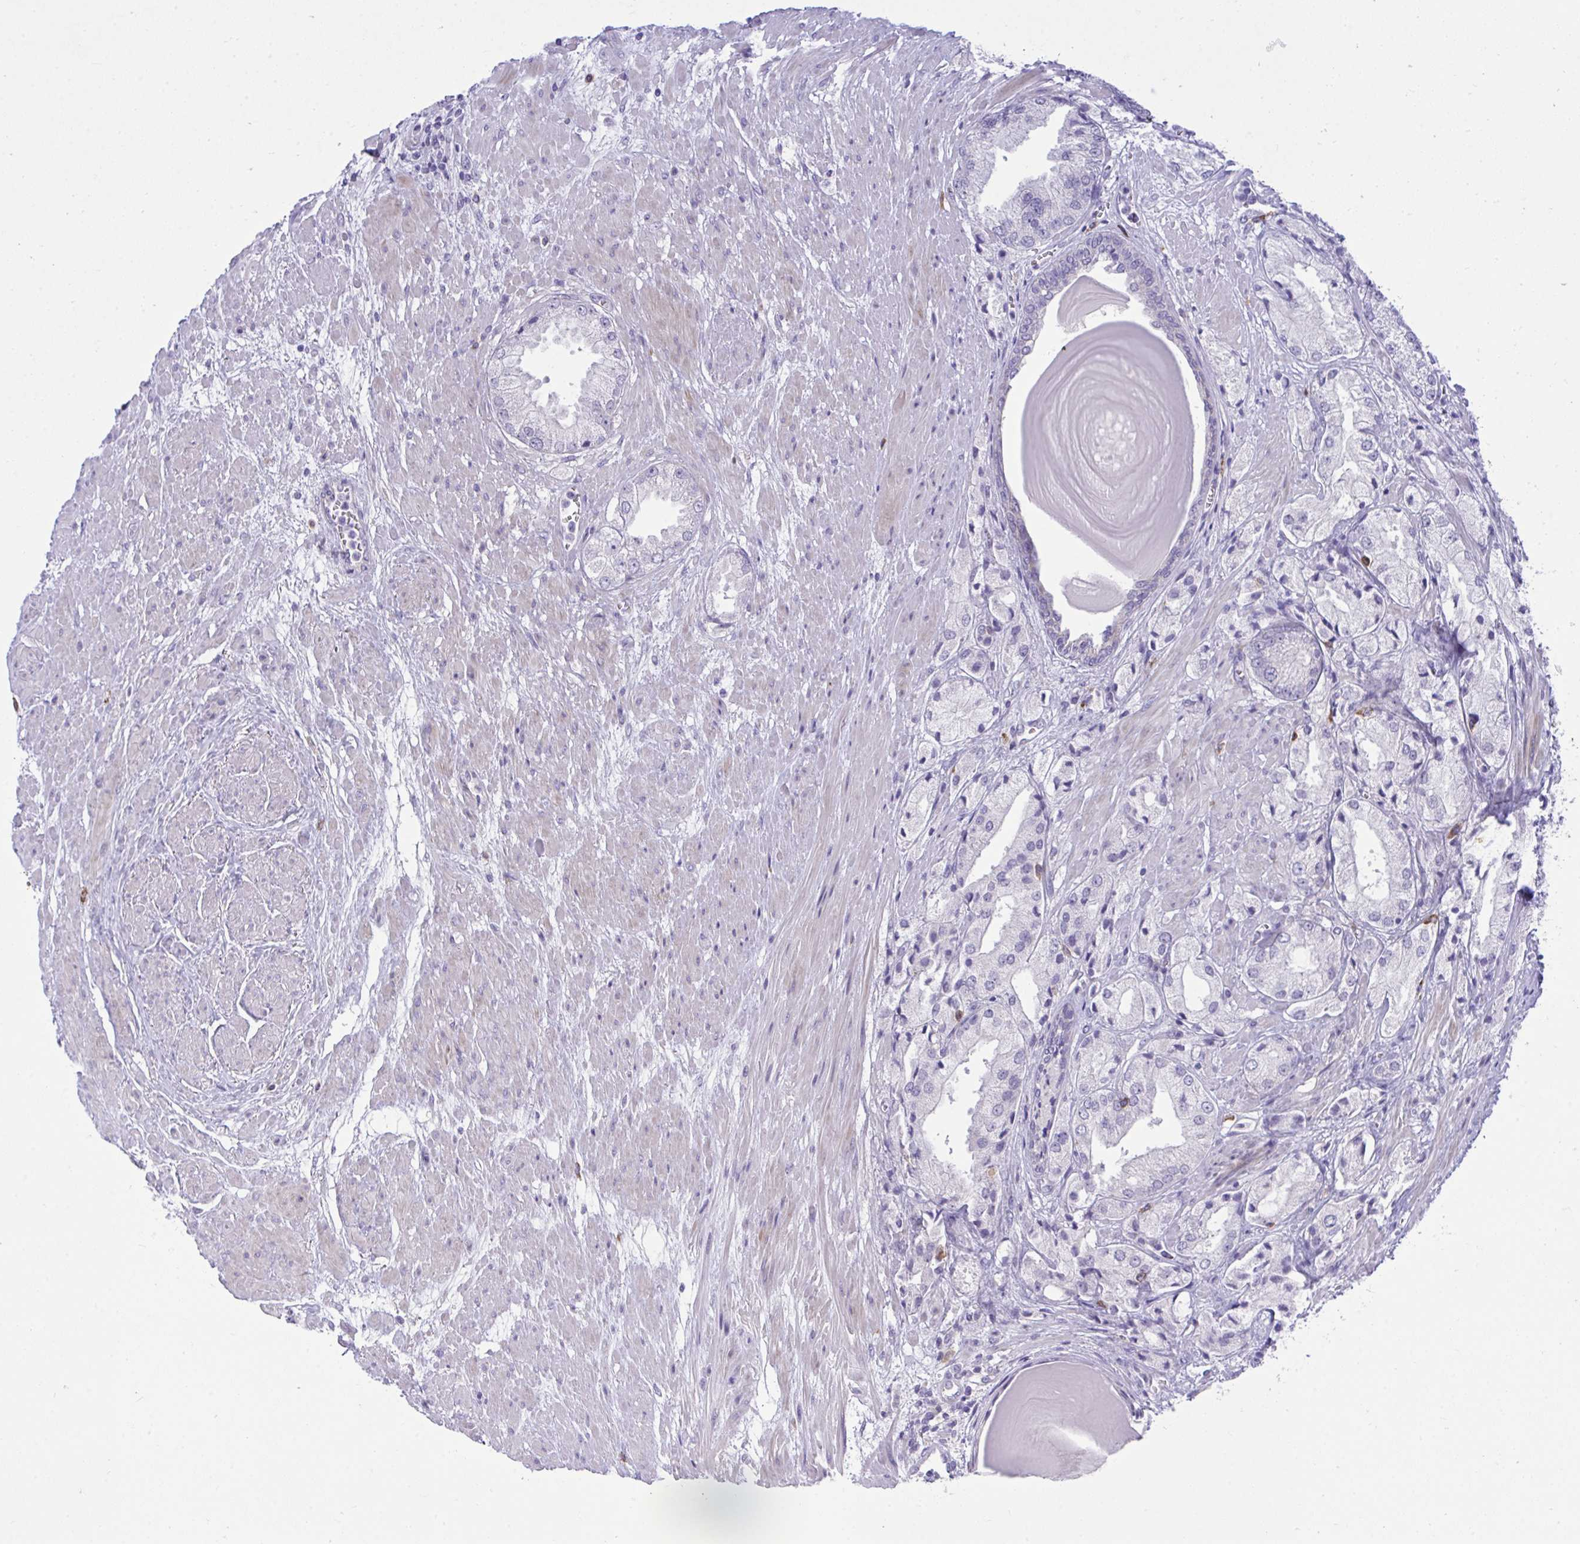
{"staining": {"intensity": "negative", "quantity": "none", "location": "none"}, "tissue": "prostate cancer", "cell_type": "Tumor cells", "image_type": "cancer", "snomed": [{"axis": "morphology", "description": "Adenocarcinoma, High grade"}, {"axis": "topography", "description": "Prostate"}], "caption": "Immunohistochemistry of prostate cancer (high-grade adenocarcinoma) demonstrates no expression in tumor cells.", "gene": "MED9", "patient": {"sex": "male", "age": 68}}